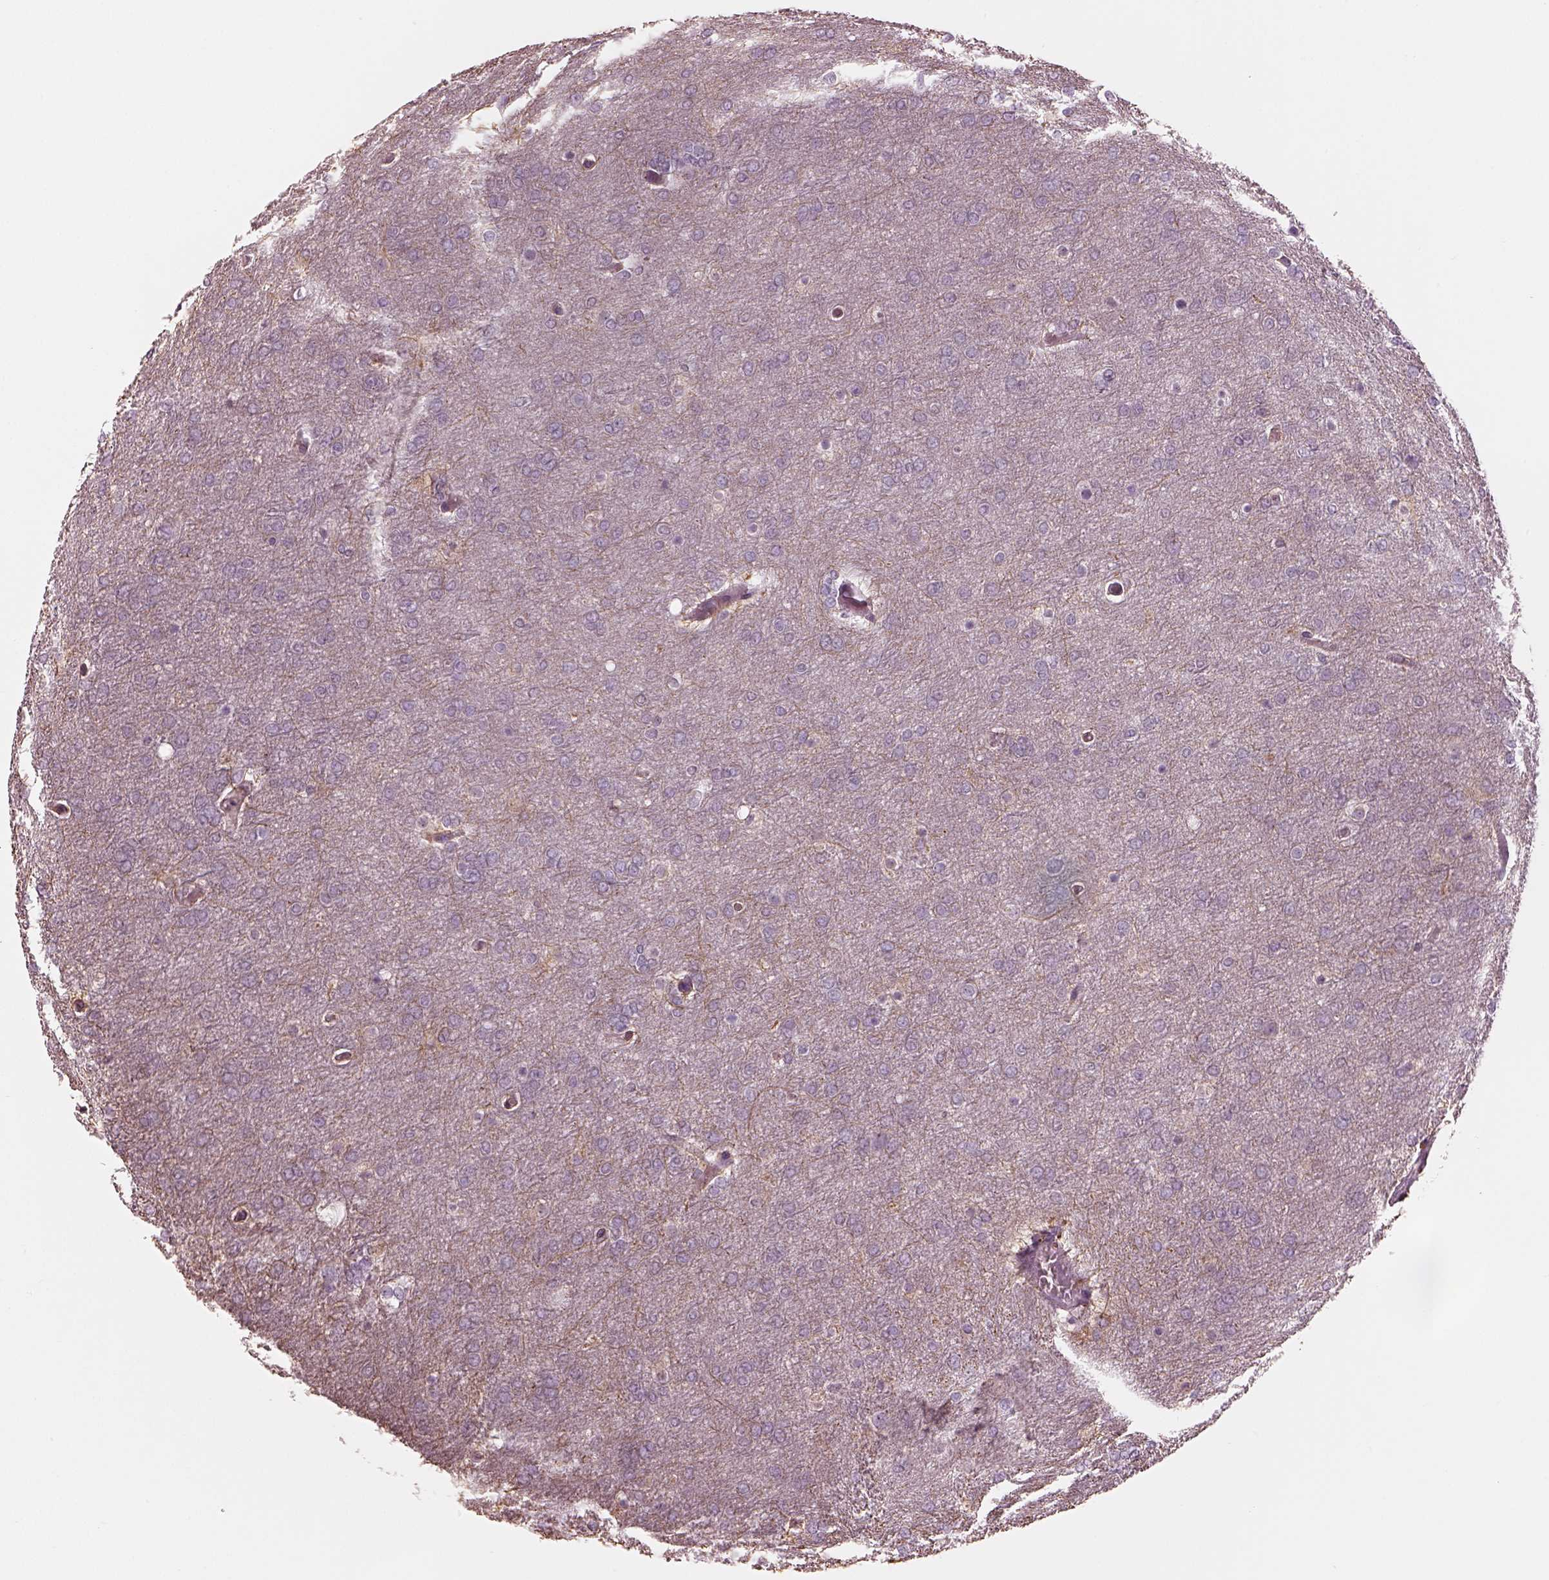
{"staining": {"intensity": "negative", "quantity": "none", "location": "none"}, "tissue": "glioma", "cell_type": "Tumor cells", "image_type": "cancer", "snomed": [{"axis": "morphology", "description": "Glioma, malignant, High grade"}, {"axis": "topography", "description": "Brain"}], "caption": "Immunohistochemistry image of human malignant glioma (high-grade) stained for a protein (brown), which exhibits no staining in tumor cells.", "gene": "MIA", "patient": {"sex": "female", "age": 61}}